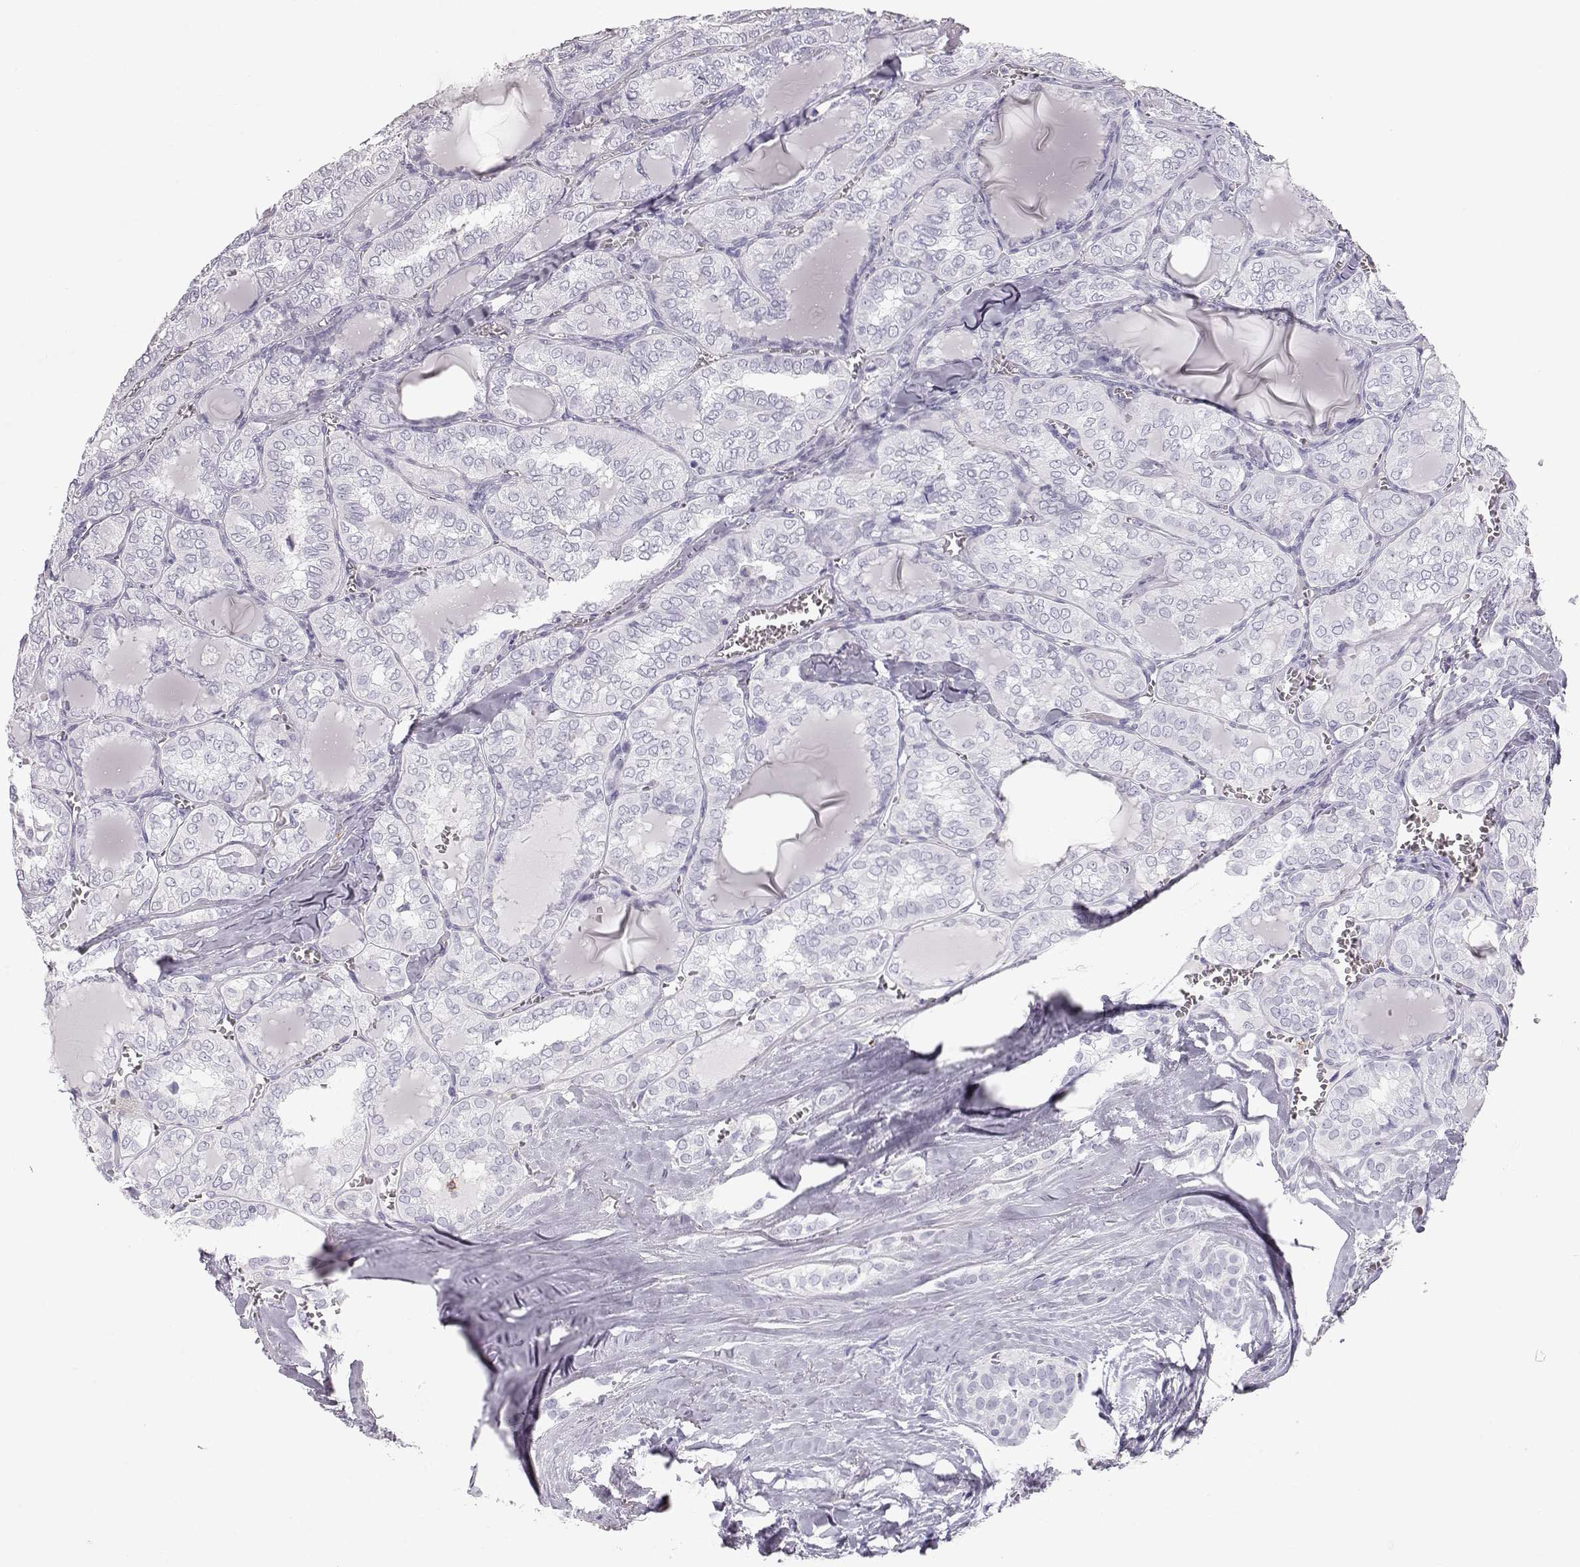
{"staining": {"intensity": "negative", "quantity": "none", "location": "none"}, "tissue": "thyroid cancer", "cell_type": "Tumor cells", "image_type": "cancer", "snomed": [{"axis": "morphology", "description": "Papillary adenocarcinoma, NOS"}, {"axis": "topography", "description": "Thyroid gland"}], "caption": "High power microscopy photomicrograph of an IHC micrograph of thyroid cancer, revealing no significant positivity in tumor cells. (DAB IHC with hematoxylin counter stain).", "gene": "MIP", "patient": {"sex": "female", "age": 41}}